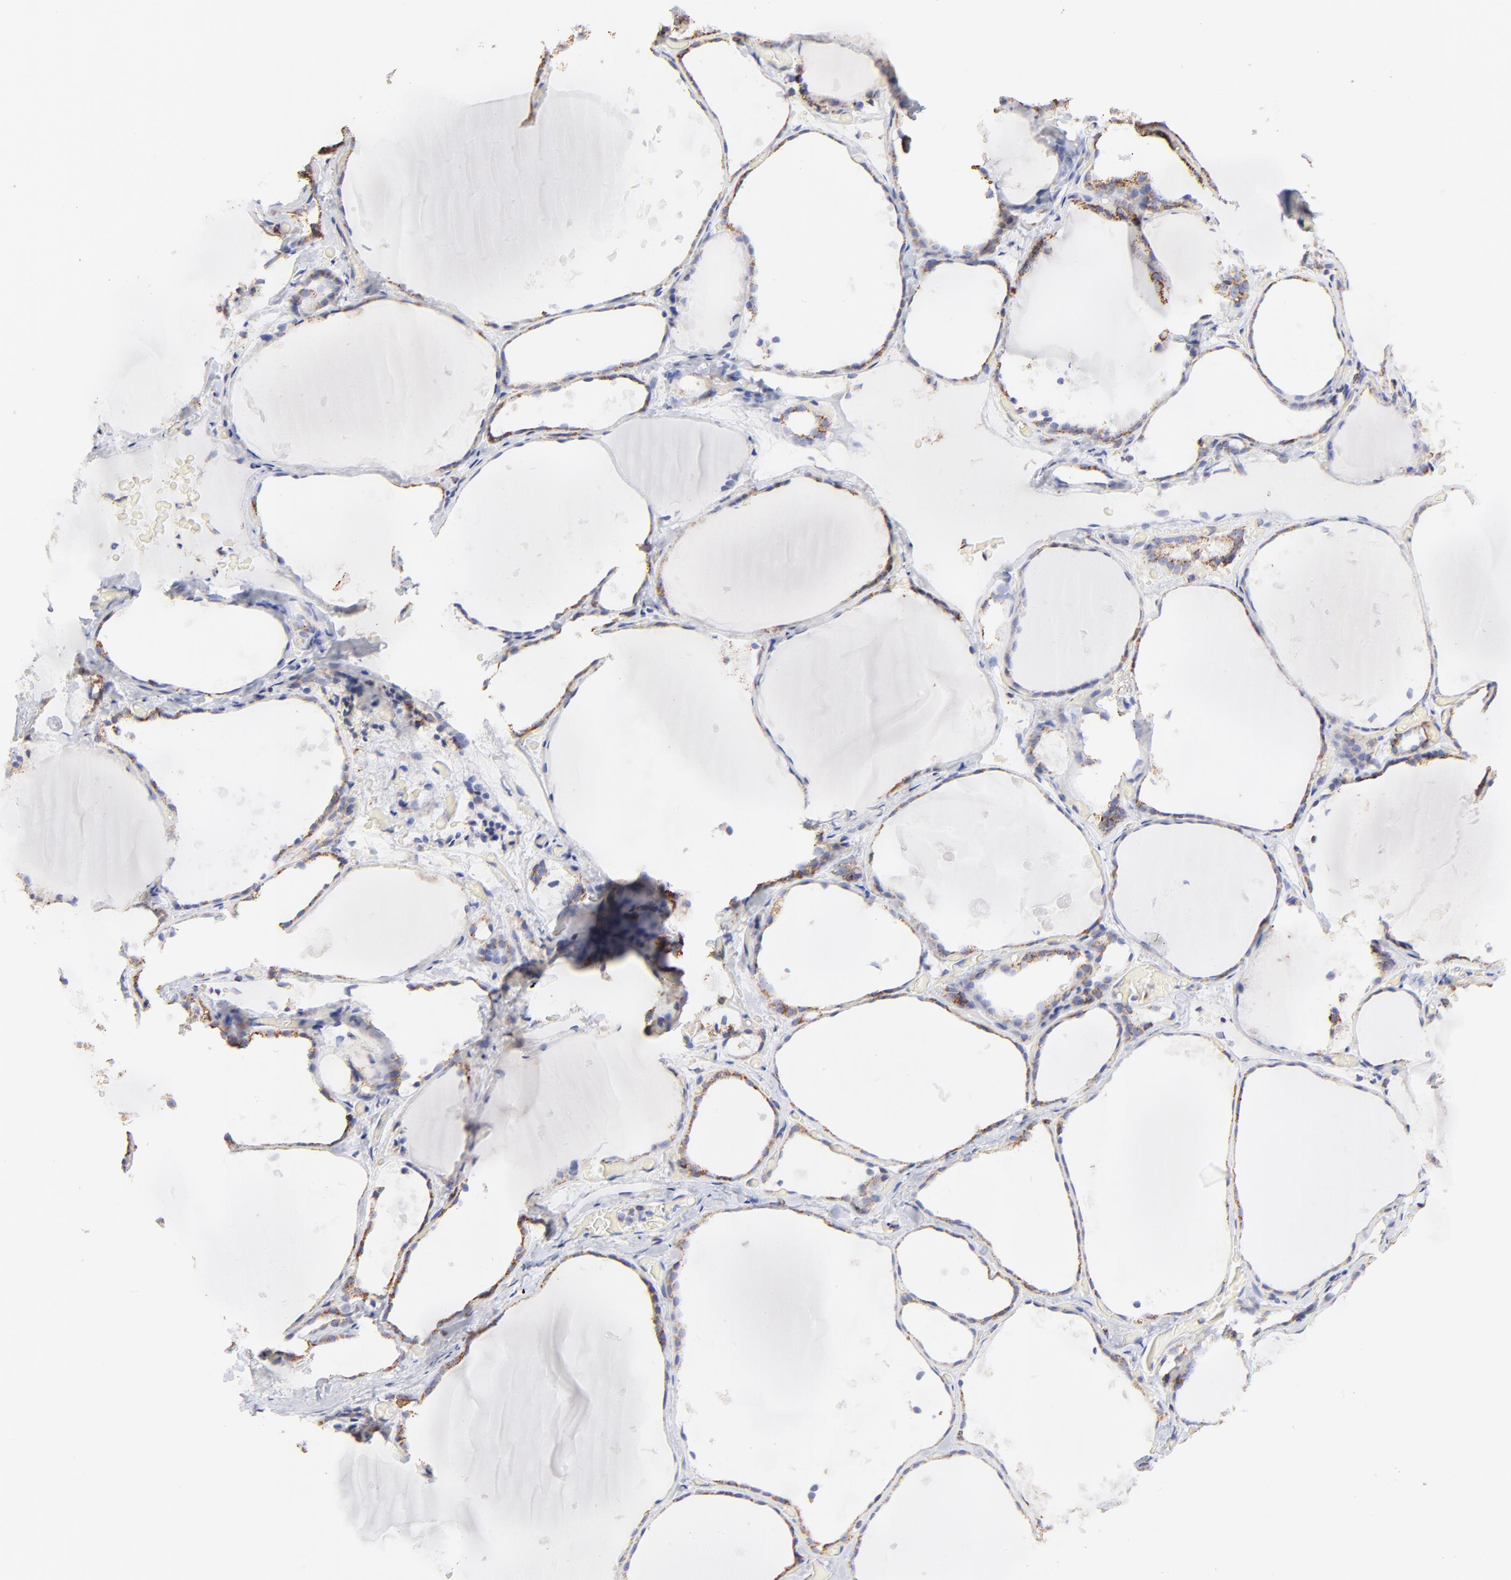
{"staining": {"intensity": "weak", "quantity": ">75%", "location": "cytoplasmic/membranous"}, "tissue": "thyroid gland", "cell_type": "Glandular cells", "image_type": "normal", "snomed": [{"axis": "morphology", "description": "Normal tissue, NOS"}, {"axis": "topography", "description": "Thyroid gland"}], "caption": "Immunohistochemistry (IHC) histopathology image of normal thyroid gland stained for a protein (brown), which exhibits low levels of weak cytoplasmic/membranous positivity in about >75% of glandular cells.", "gene": "COX4I1", "patient": {"sex": "female", "age": 22}}